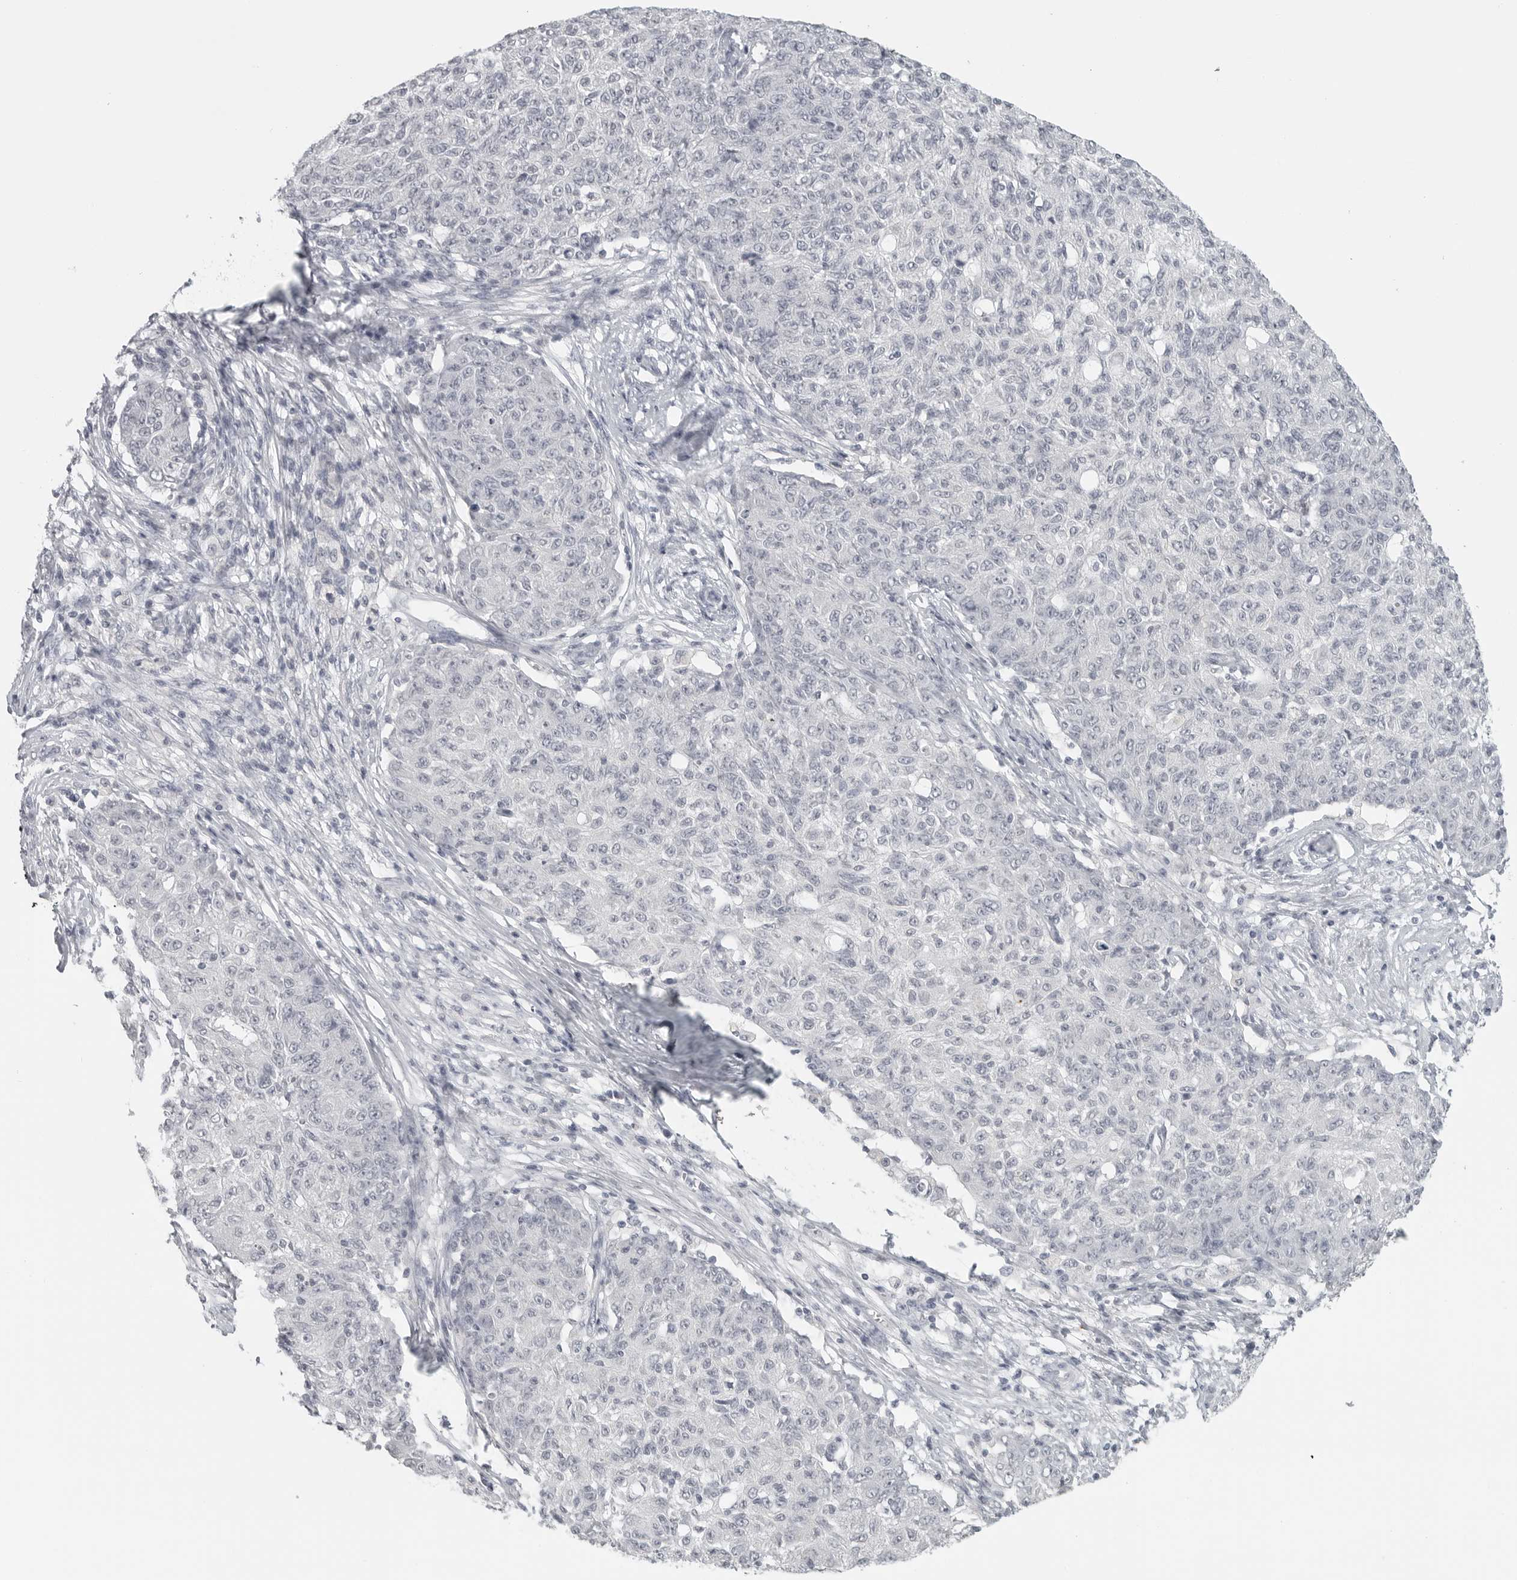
{"staining": {"intensity": "negative", "quantity": "none", "location": "none"}, "tissue": "ovarian cancer", "cell_type": "Tumor cells", "image_type": "cancer", "snomed": [{"axis": "morphology", "description": "Carcinoma, endometroid"}, {"axis": "topography", "description": "Ovary"}], "caption": "This photomicrograph is of ovarian cancer (endometroid carcinoma) stained with IHC to label a protein in brown with the nuclei are counter-stained blue. There is no expression in tumor cells.", "gene": "BPIFA1", "patient": {"sex": "female", "age": 42}}